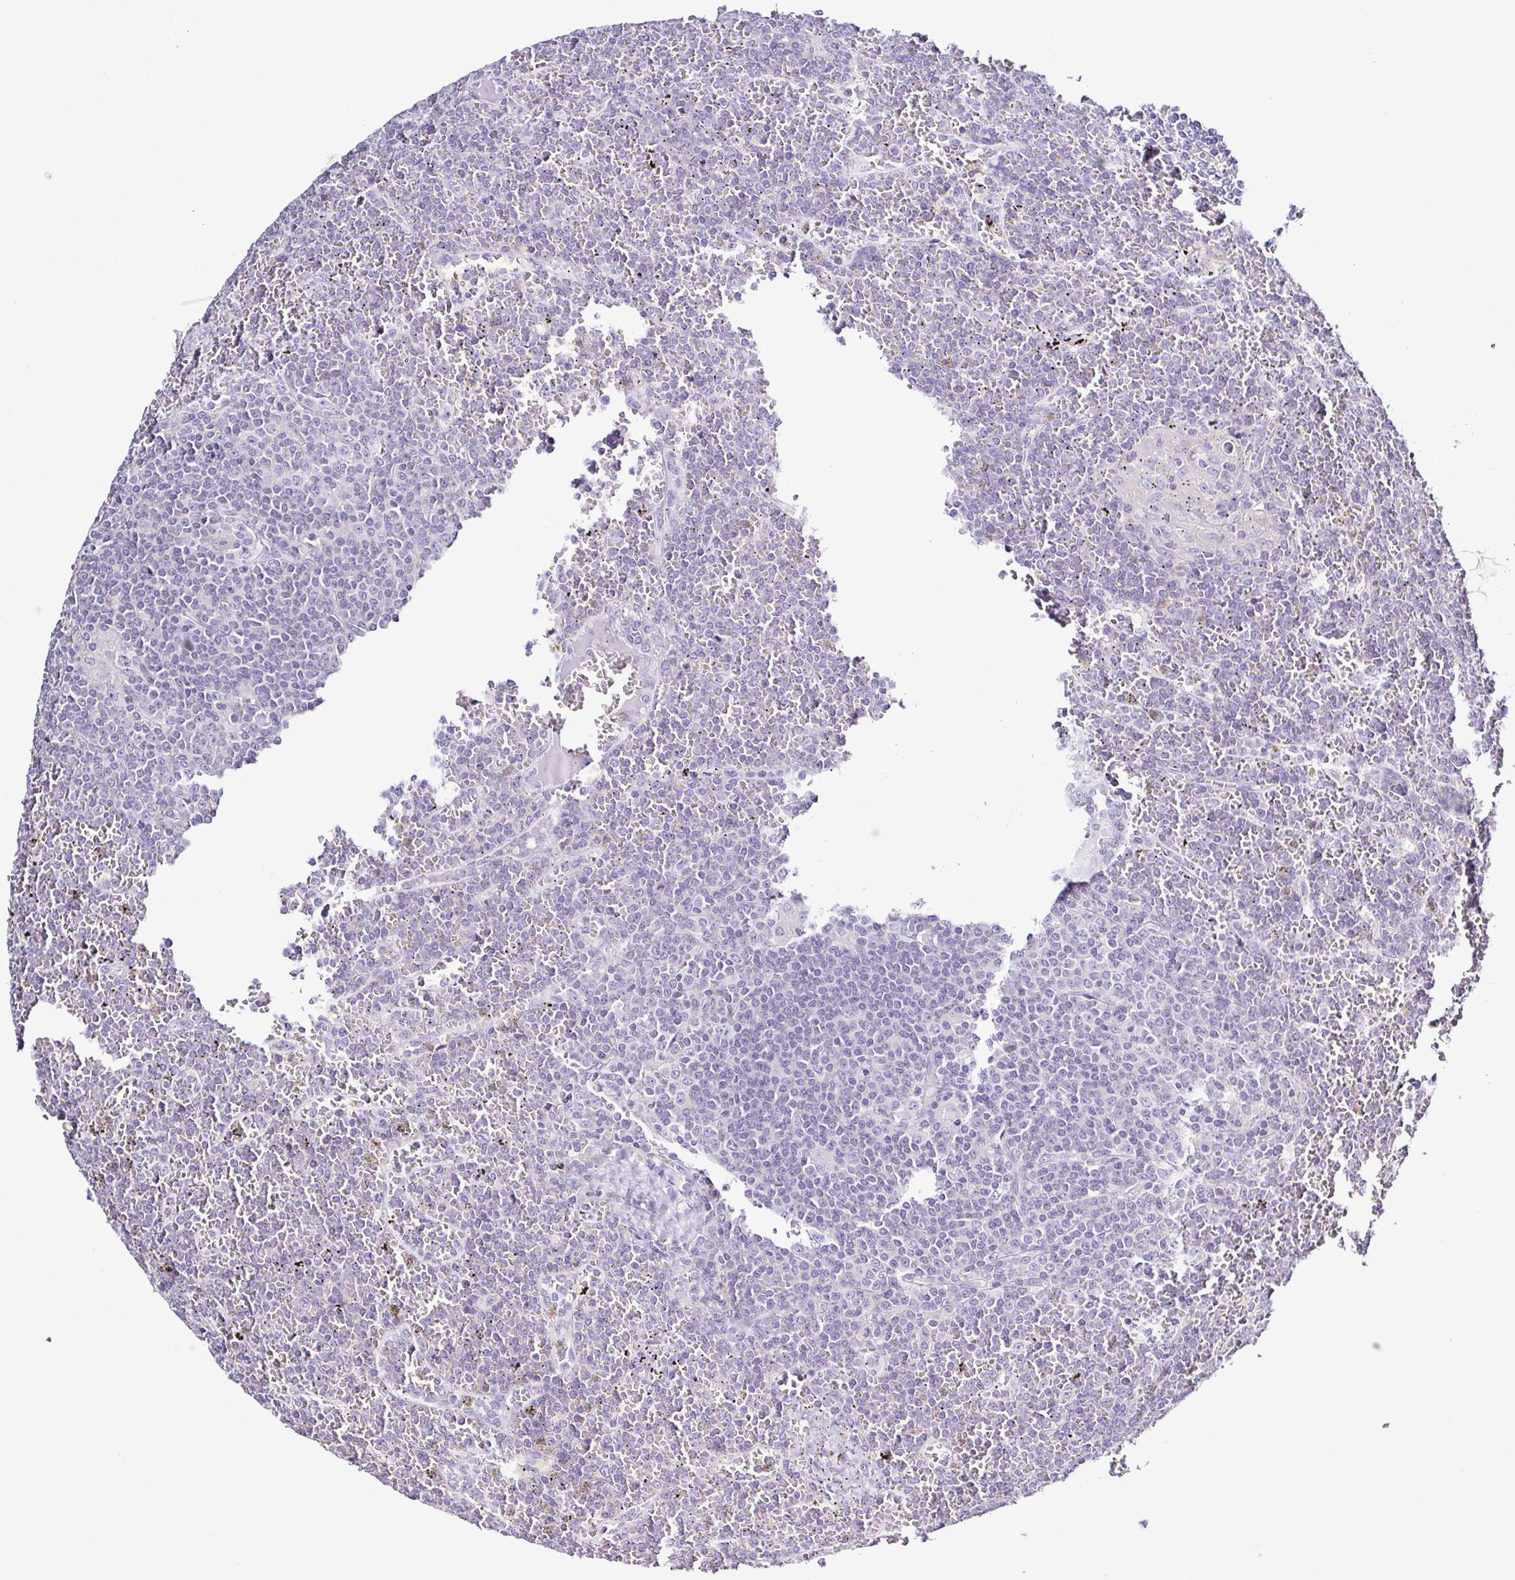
{"staining": {"intensity": "negative", "quantity": "none", "location": "none"}, "tissue": "lymphoma", "cell_type": "Tumor cells", "image_type": "cancer", "snomed": [{"axis": "morphology", "description": "Malignant lymphoma, non-Hodgkin's type, Low grade"}, {"axis": "topography", "description": "Spleen"}], "caption": "Low-grade malignant lymphoma, non-Hodgkin's type stained for a protein using immunohistochemistry (IHC) shows no staining tumor cells.", "gene": "TNNT2", "patient": {"sex": "female", "age": 19}}